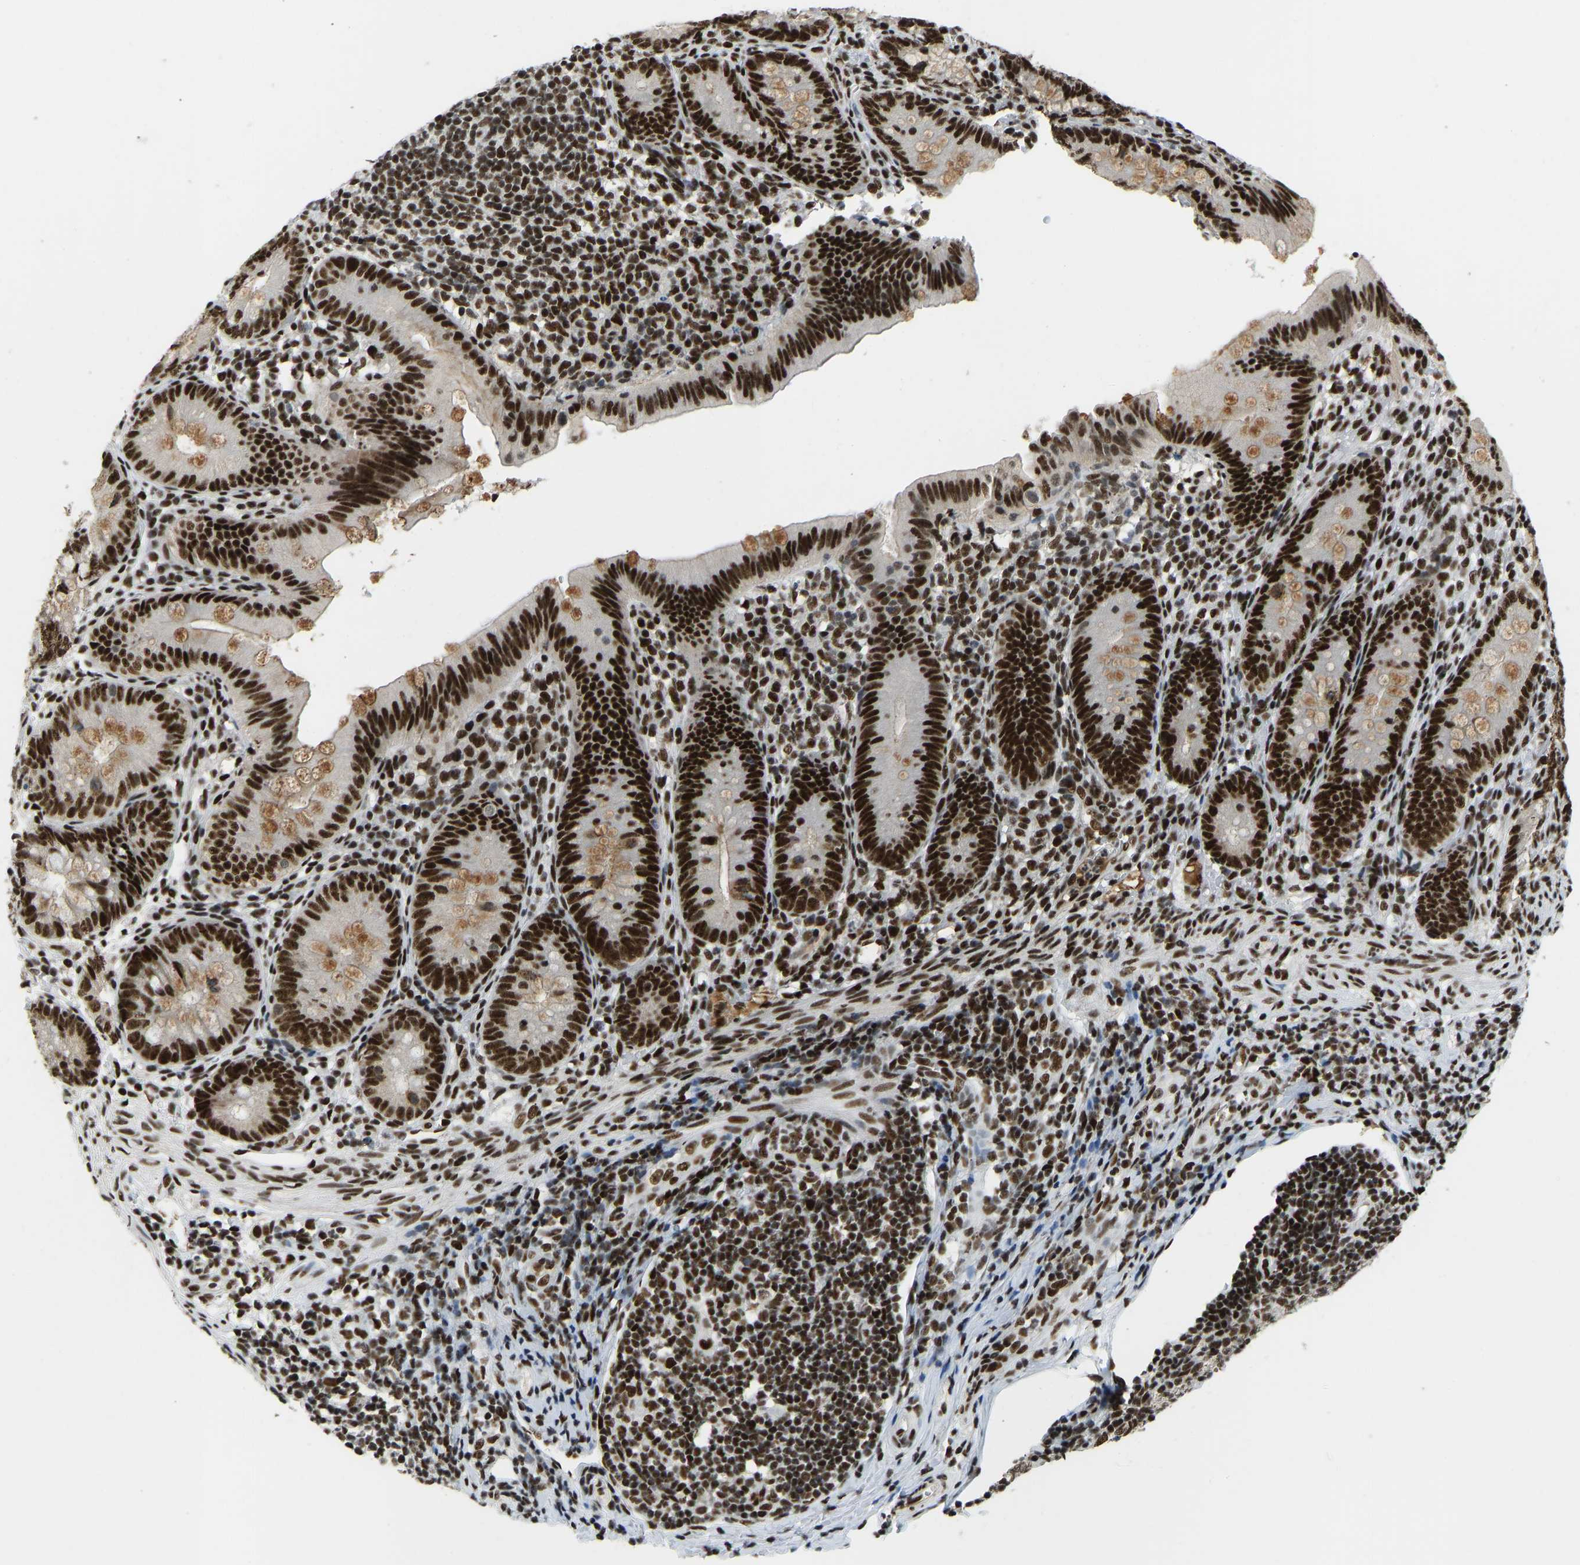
{"staining": {"intensity": "strong", "quantity": ">75%", "location": "cytoplasmic/membranous,nuclear"}, "tissue": "appendix", "cell_type": "Glandular cells", "image_type": "normal", "snomed": [{"axis": "morphology", "description": "Normal tissue, NOS"}, {"axis": "topography", "description": "Appendix"}], "caption": "A brown stain highlights strong cytoplasmic/membranous,nuclear expression of a protein in glandular cells of normal human appendix.", "gene": "FOXK1", "patient": {"sex": "male", "age": 1}}